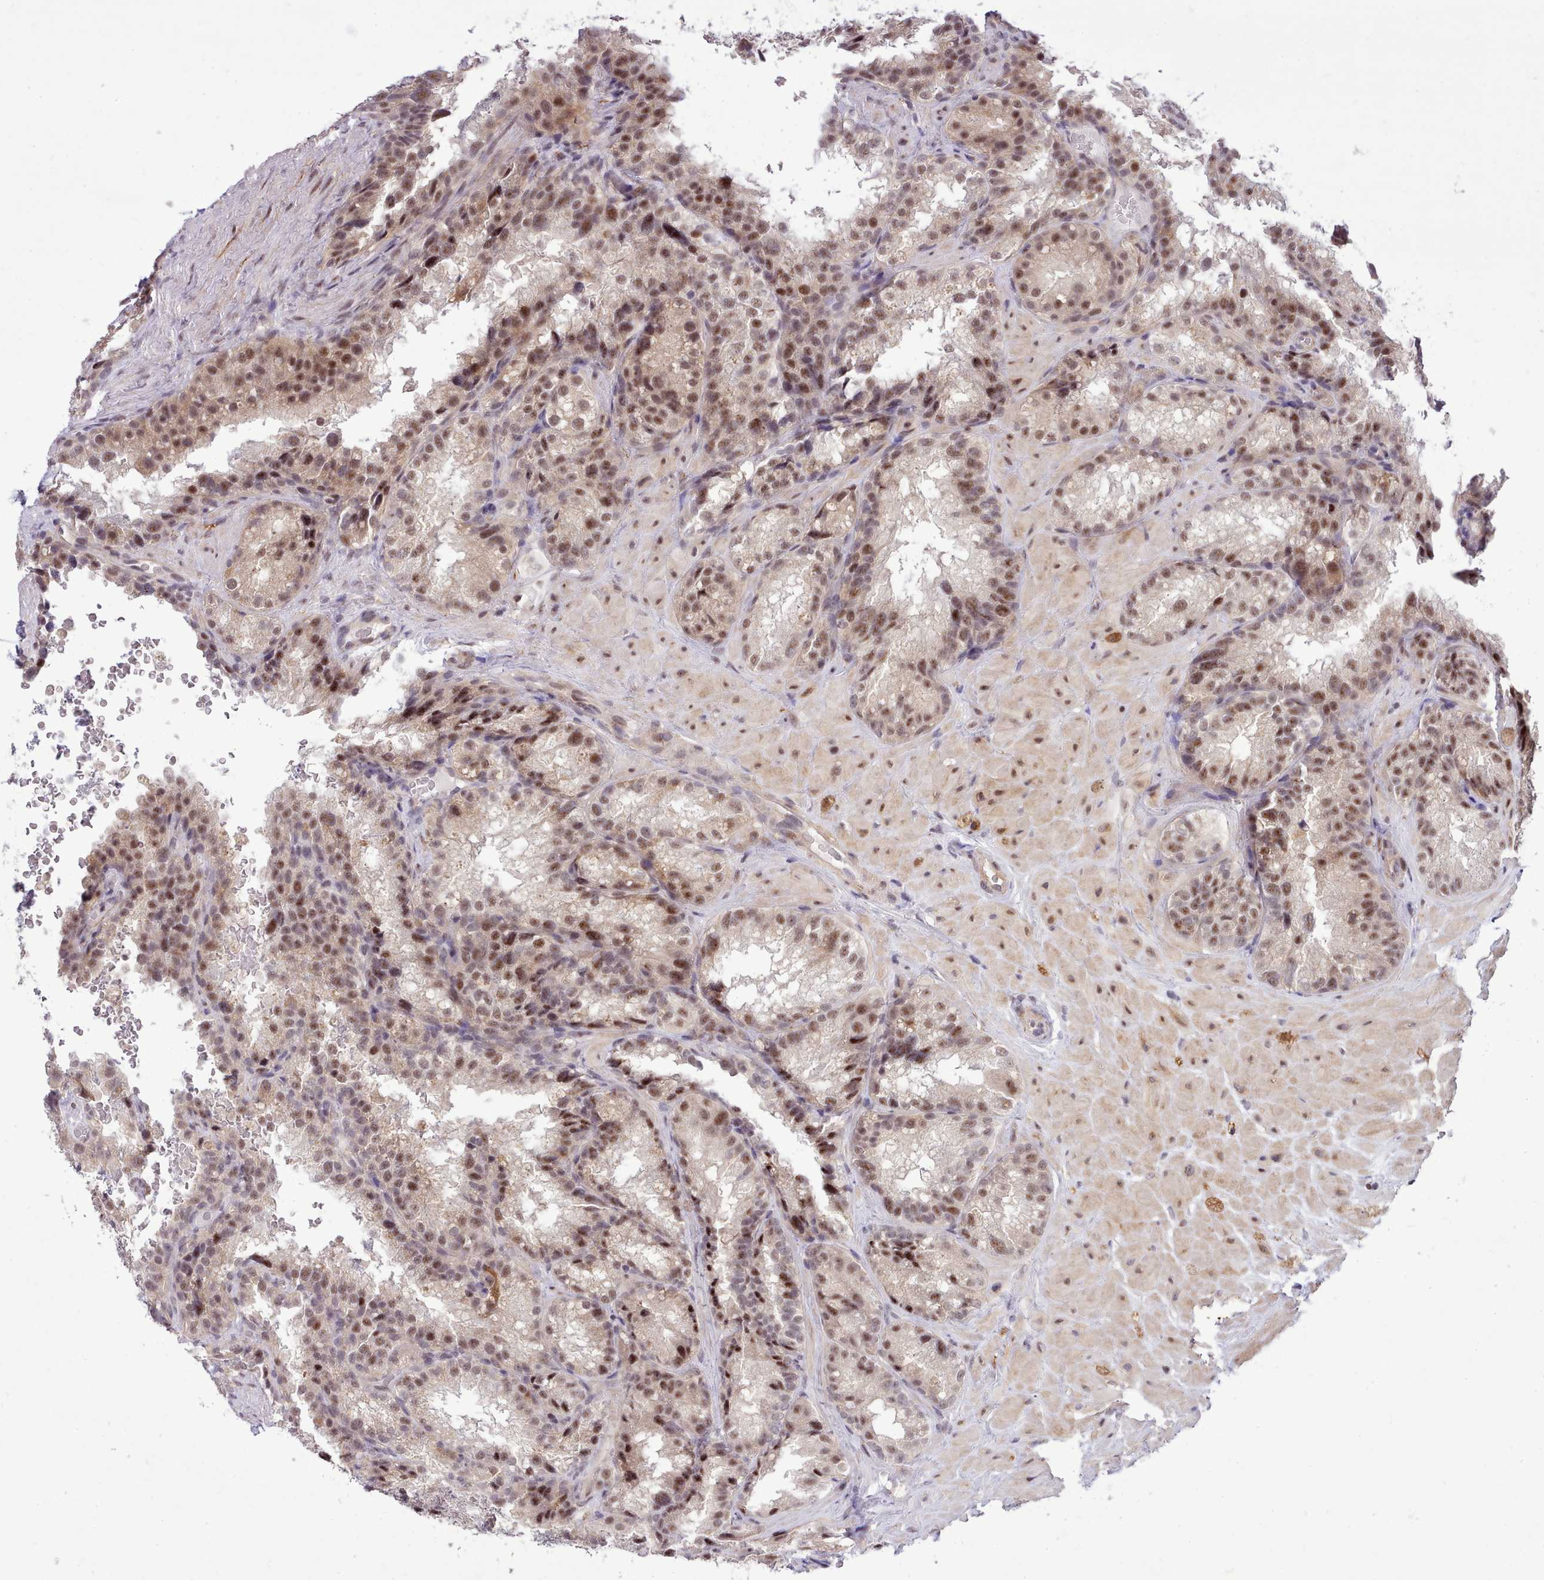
{"staining": {"intensity": "moderate", "quantity": ">75%", "location": "nuclear"}, "tissue": "seminal vesicle", "cell_type": "Glandular cells", "image_type": "normal", "snomed": [{"axis": "morphology", "description": "Normal tissue, NOS"}, {"axis": "topography", "description": "Seminal veicle"}], "caption": "Immunohistochemical staining of benign human seminal vesicle demonstrates moderate nuclear protein expression in about >75% of glandular cells. (DAB (3,3'-diaminobenzidine) IHC, brown staining for protein, blue staining for nuclei).", "gene": "HOXB7", "patient": {"sex": "male", "age": 58}}